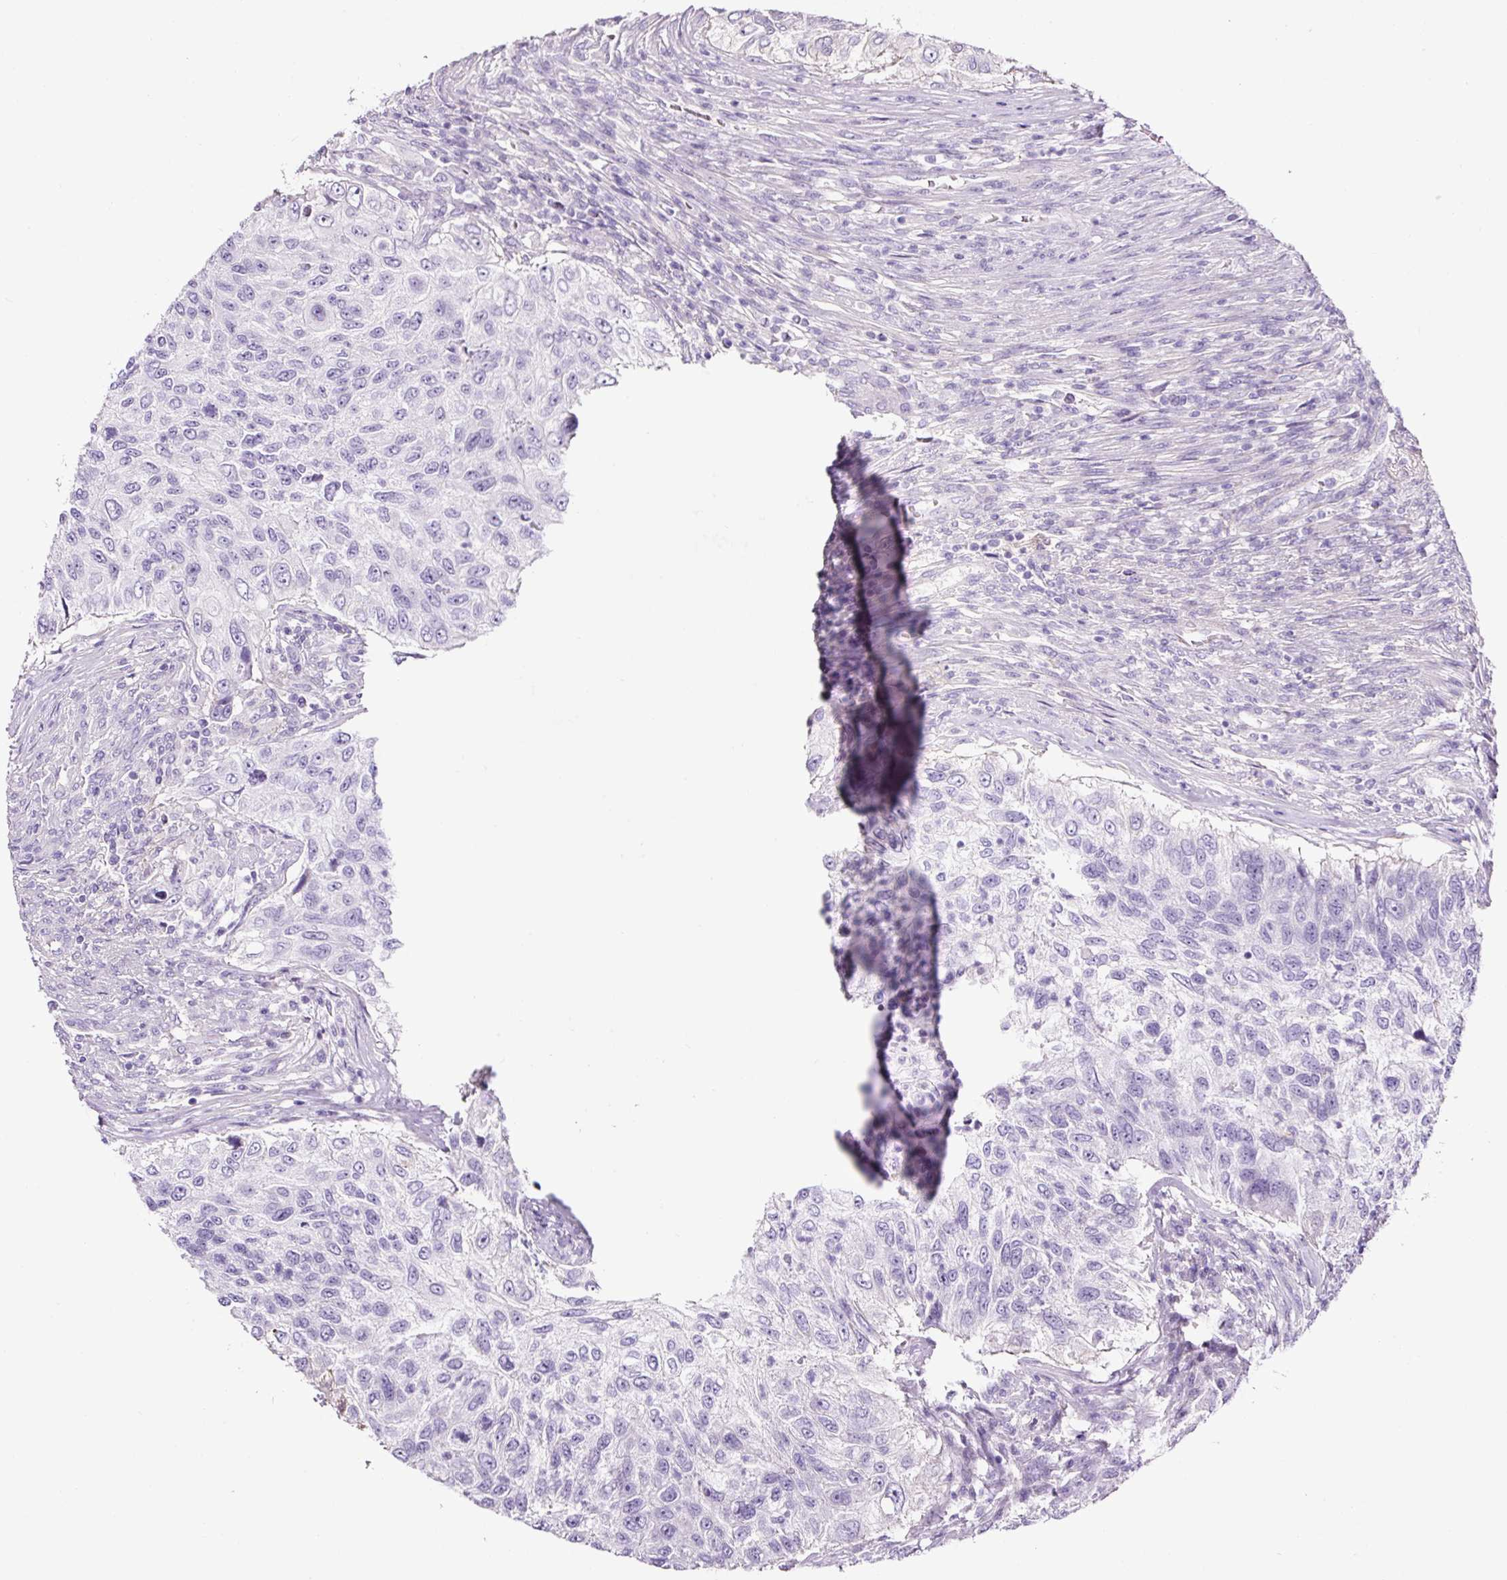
{"staining": {"intensity": "negative", "quantity": "none", "location": "none"}, "tissue": "urothelial cancer", "cell_type": "Tumor cells", "image_type": "cancer", "snomed": [{"axis": "morphology", "description": "Urothelial carcinoma, High grade"}, {"axis": "topography", "description": "Urinary bladder"}], "caption": "The immunohistochemistry histopathology image has no significant expression in tumor cells of urothelial cancer tissue.", "gene": "OR14A2", "patient": {"sex": "female", "age": 60}}